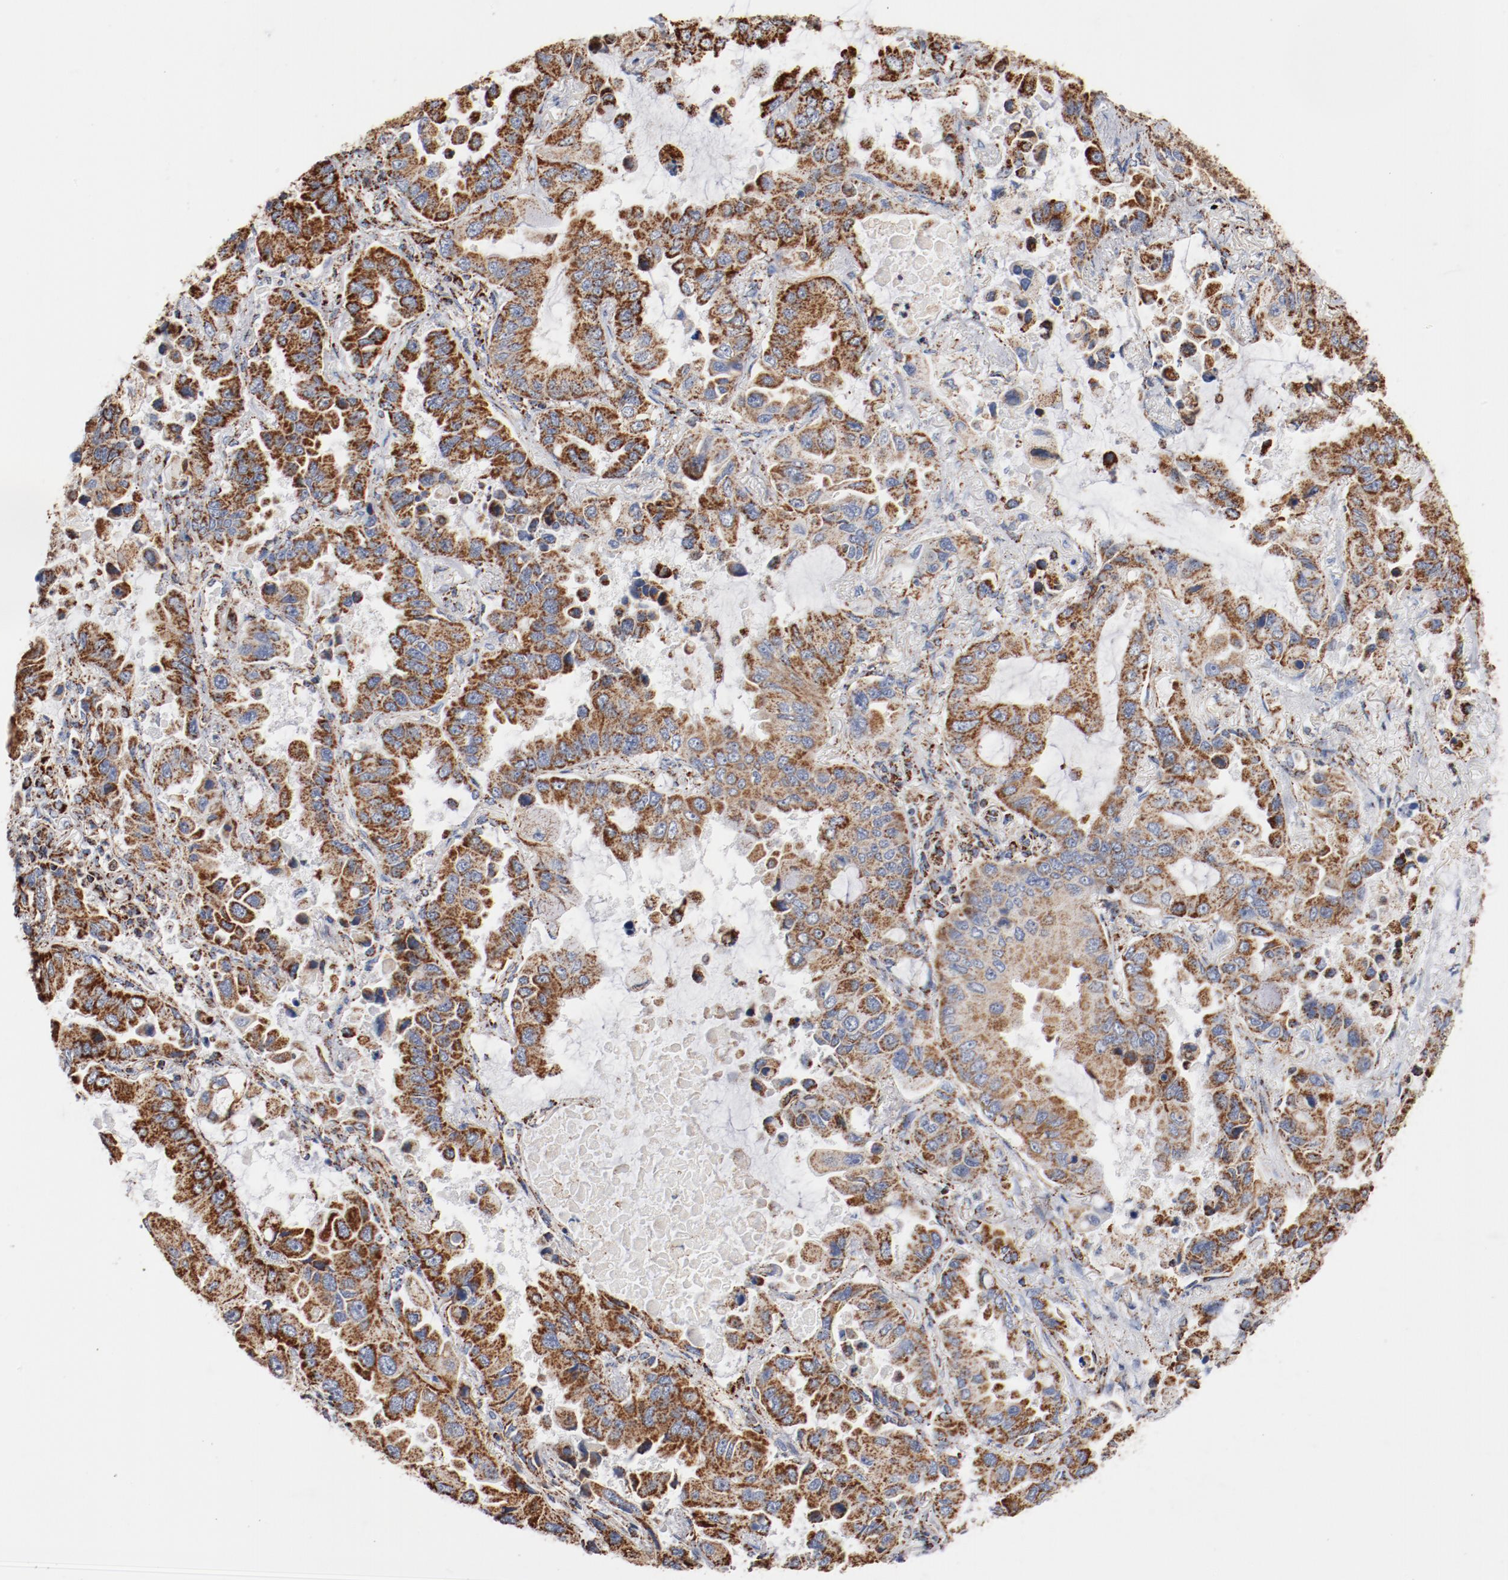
{"staining": {"intensity": "strong", "quantity": ">75%", "location": "cytoplasmic/membranous"}, "tissue": "lung cancer", "cell_type": "Tumor cells", "image_type": "cancer", "snomed": [{"axis": "morphology", "description": "Adenocarcinoma, NOS"}, {"axis": "topography", "description": "Lung"}], "caption": "This photomicrograph reveals IHC staining of lung cancer (adenocarcinoma), with high strong cytoplasmic/membranous staining in about >75% of tumor cells.", "gene": "NDUFS4", "patient": {"sex": "male", "age": 64}}